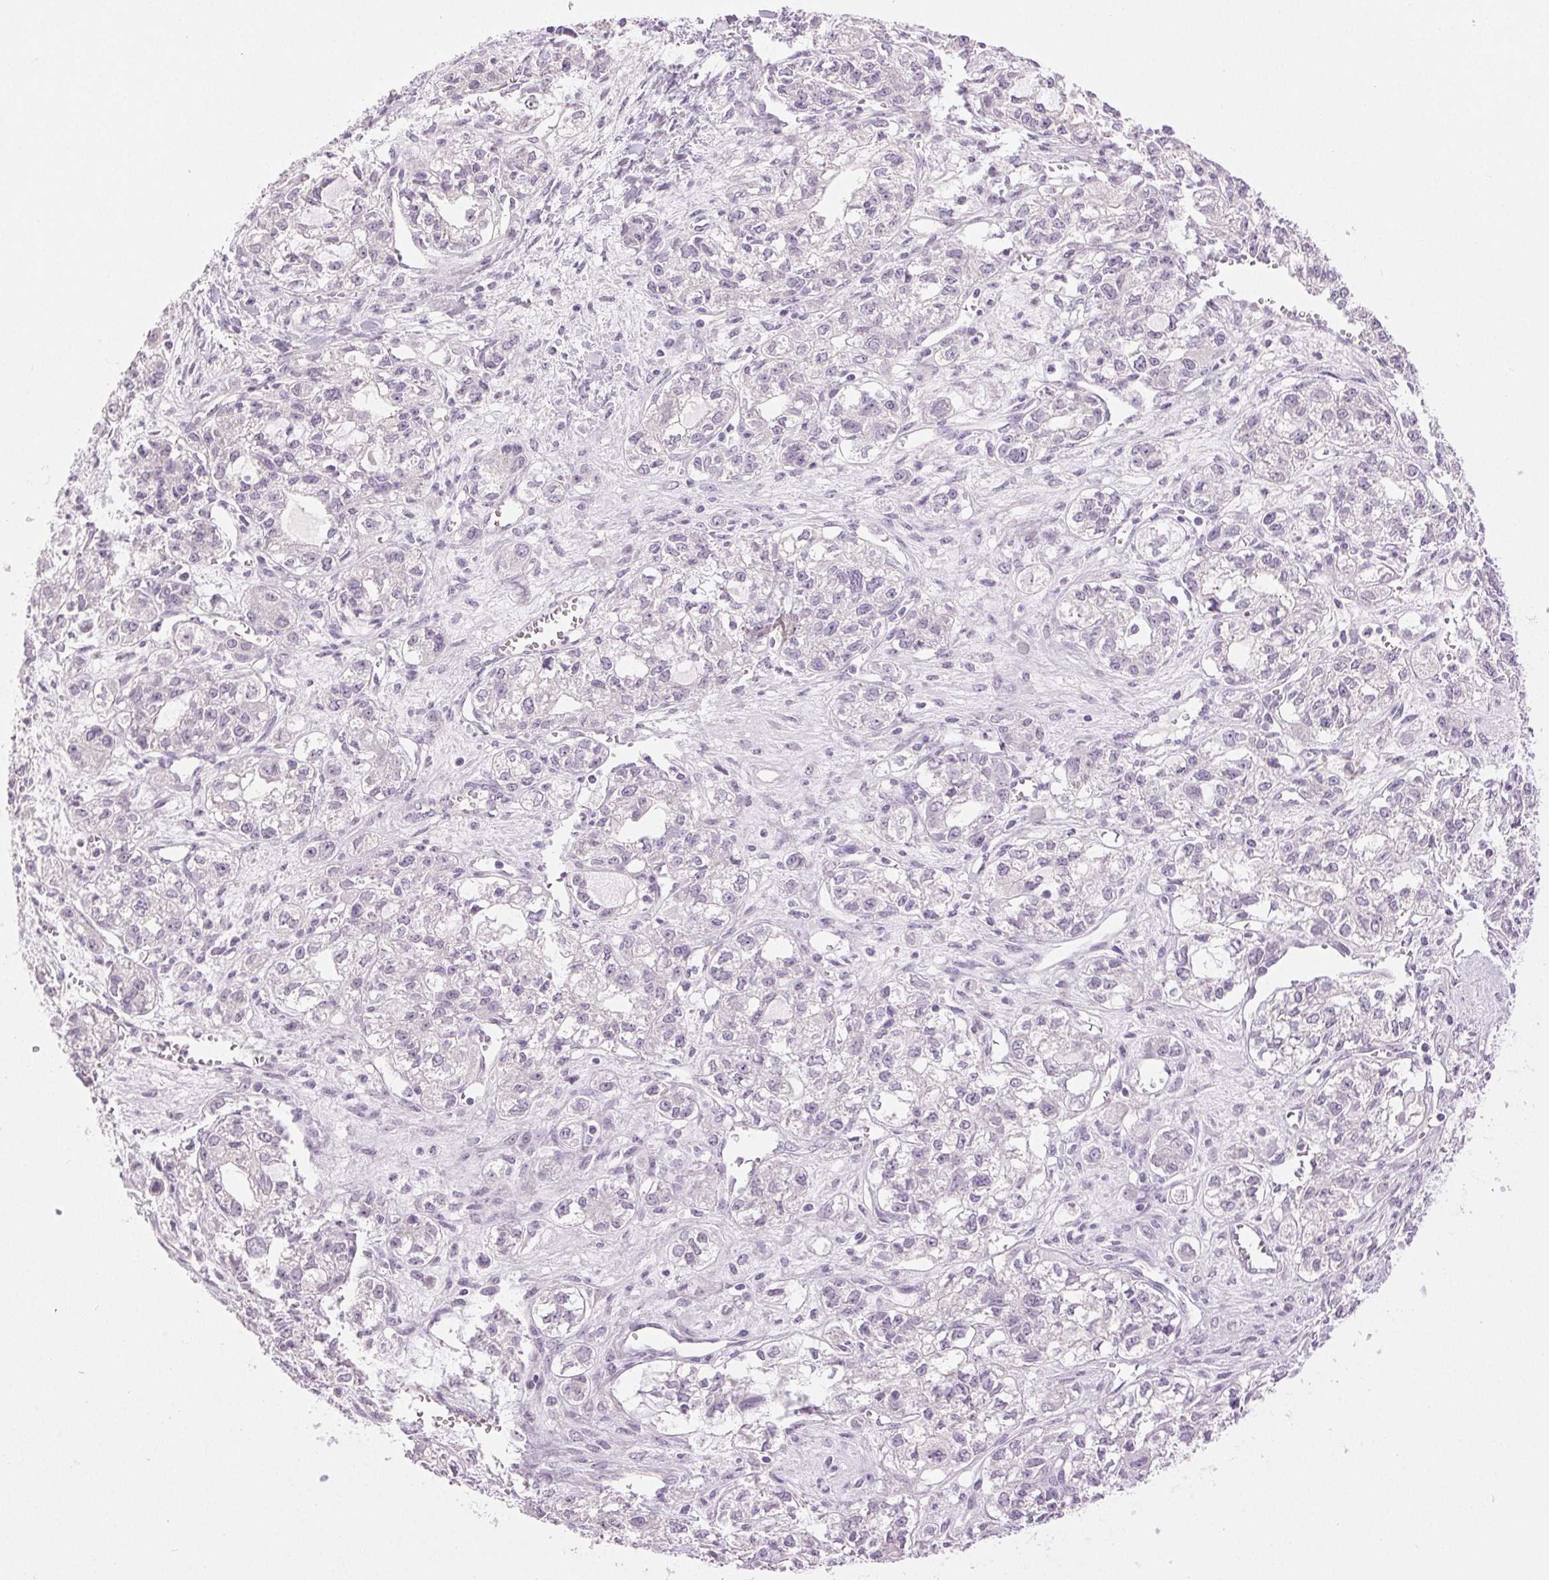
{"staining": {"intensity": "negative", "quantity": "none", "location": "none"}, "tissue": "ovarian cancer", "cell_type": "Tumor cells", "image_type": "cancer", "snomed": [{"axis": "morphology", "description": "Carcinoma, endometroid"}, {"axis": "topography", "description": "Ovary"}], "caption": "Immunohistochemistry photomicrograph of human ovarian cancer (endometroid carcinoma) stained for a protein (brown), which displays no expression in tumor cells. The staining is performed using DAB brown chromogen with nuclei counter-stained in using hematoxylin.", "gene": "DSG3", "patient": {"sex": "female", "age": 64}}